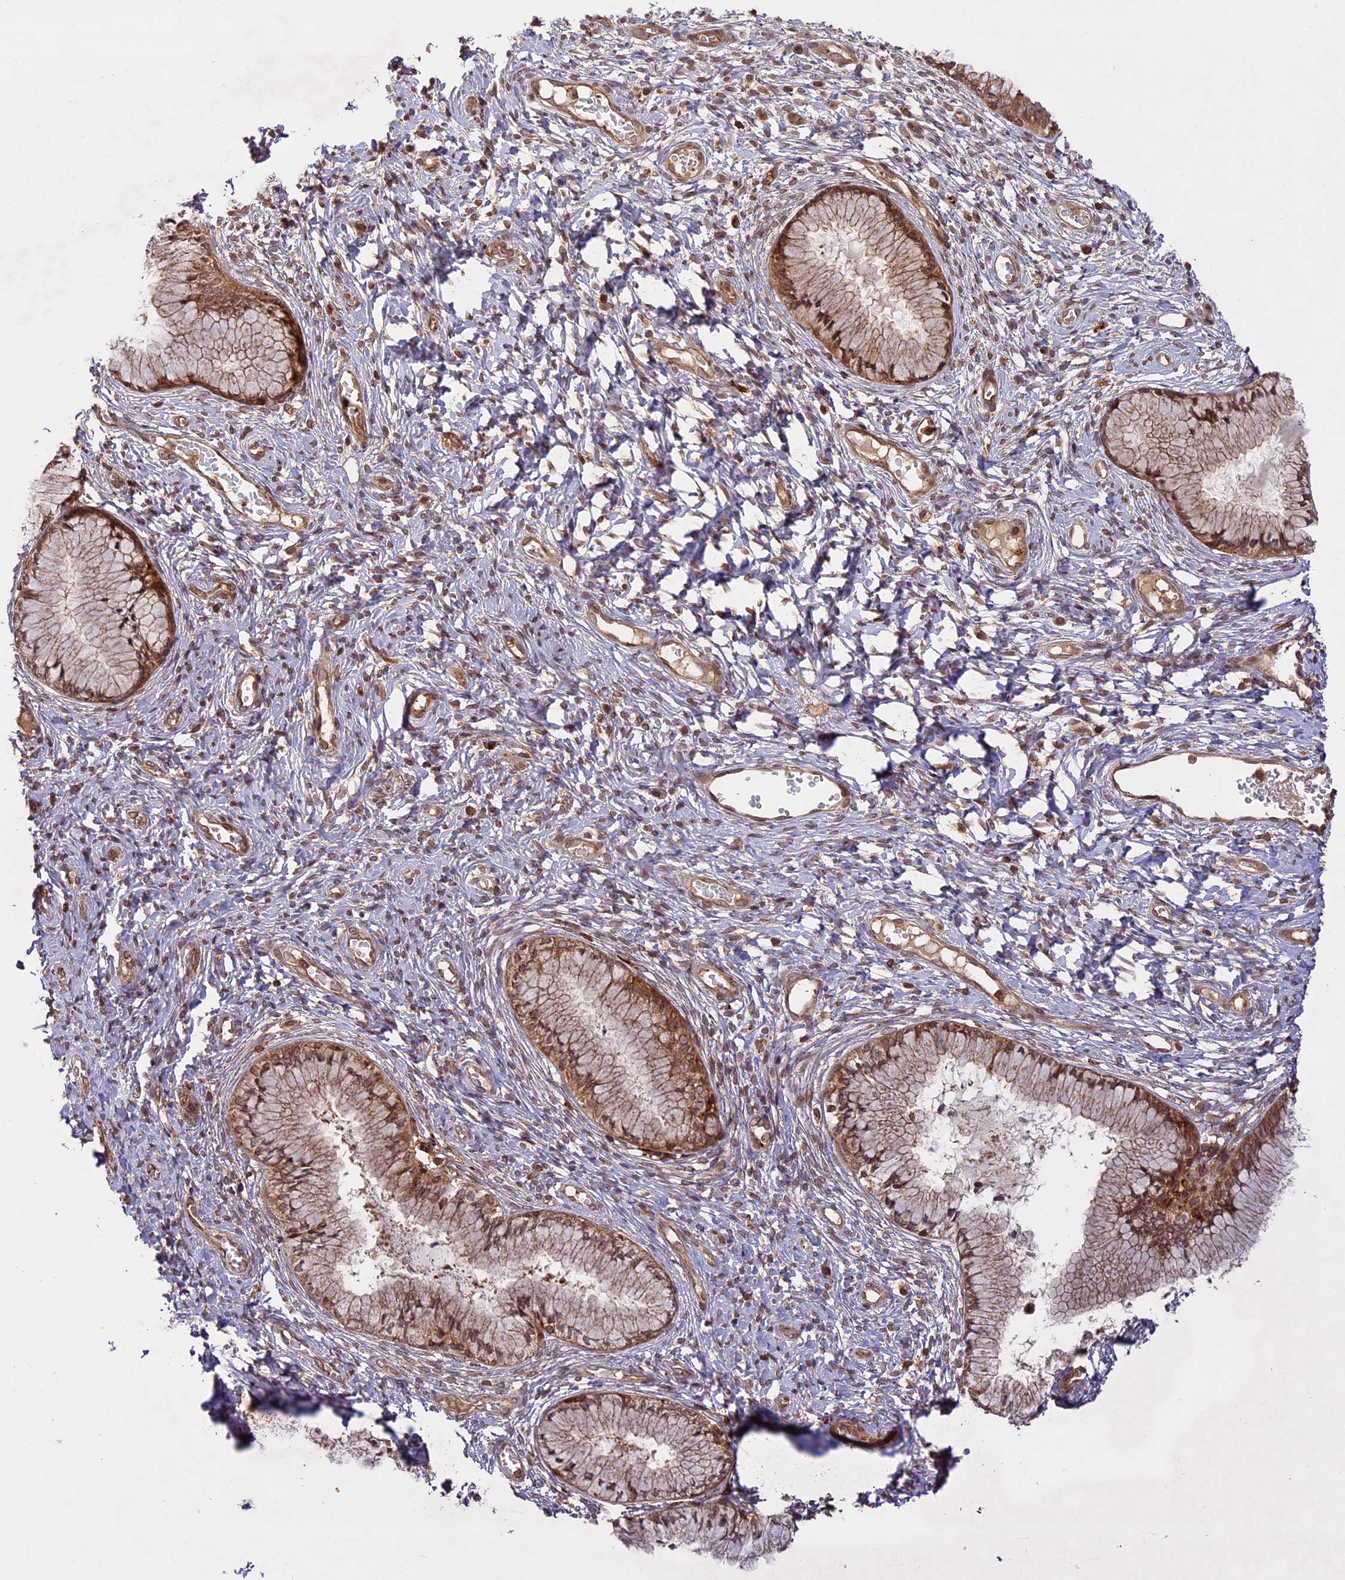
{"staining": {"intensity": "moderate", "quantity": ">75%", "location": "cytoplasmic/membranous,nuclear"}, "tissue": "cervix", "cell_type": "Glandular cells", "image_type": "normal", "snomed": [{"axis": "morphology", "description": "Normal tissue, NOS"}, {"axis": "topography", "description": "Cervix"}], "caption": "Protein staining exhibits moderate cytoplasmic/membranous,nuclear positivity in about >75% of glandular cells in normal cervix. The staining was performed using DAB, with brown indicating positive protein expression. Nuclei are stained blue with hematoxylin.", "gene": "DGKH", "patient": {"sex": "female", "age": 42}}